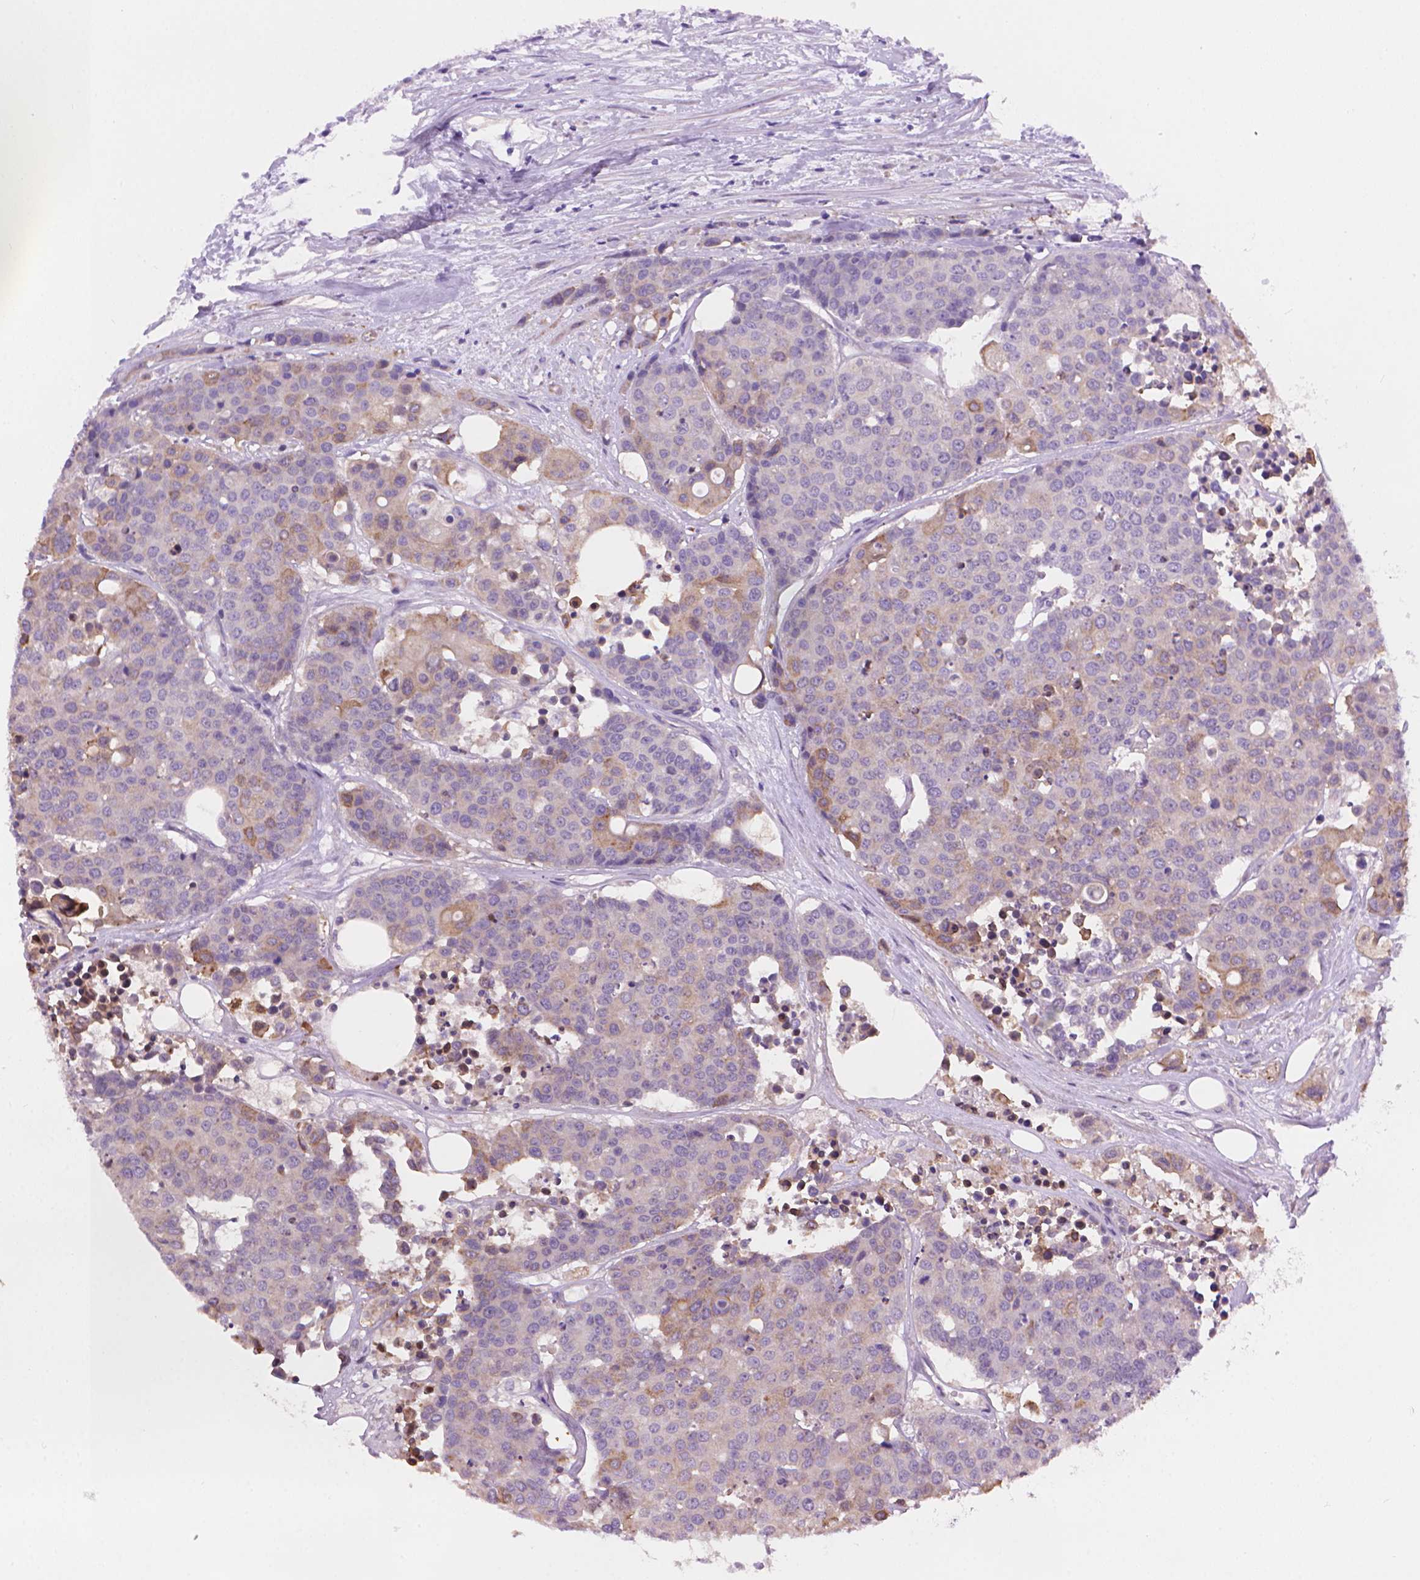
{"staining": {"intensity": "weak", "quantity": "<25%", "location": "cytoplasmic/membranous"}, "tissue": "carcinoid", "cell_type": "Tumor cells", "image_type": "cancer", "snomed": [{"axis": "morphology", "description": "Carcinoid, malignant, NOS"}, {"axis": "topography", "description": "Colon"}], "caption": "Immunohistochemical staining of human malignant carcinoid displays no significant staining in tumor cells.", "gene": "AMMECR1", "patient": {"sex": "male", "age": 81}}